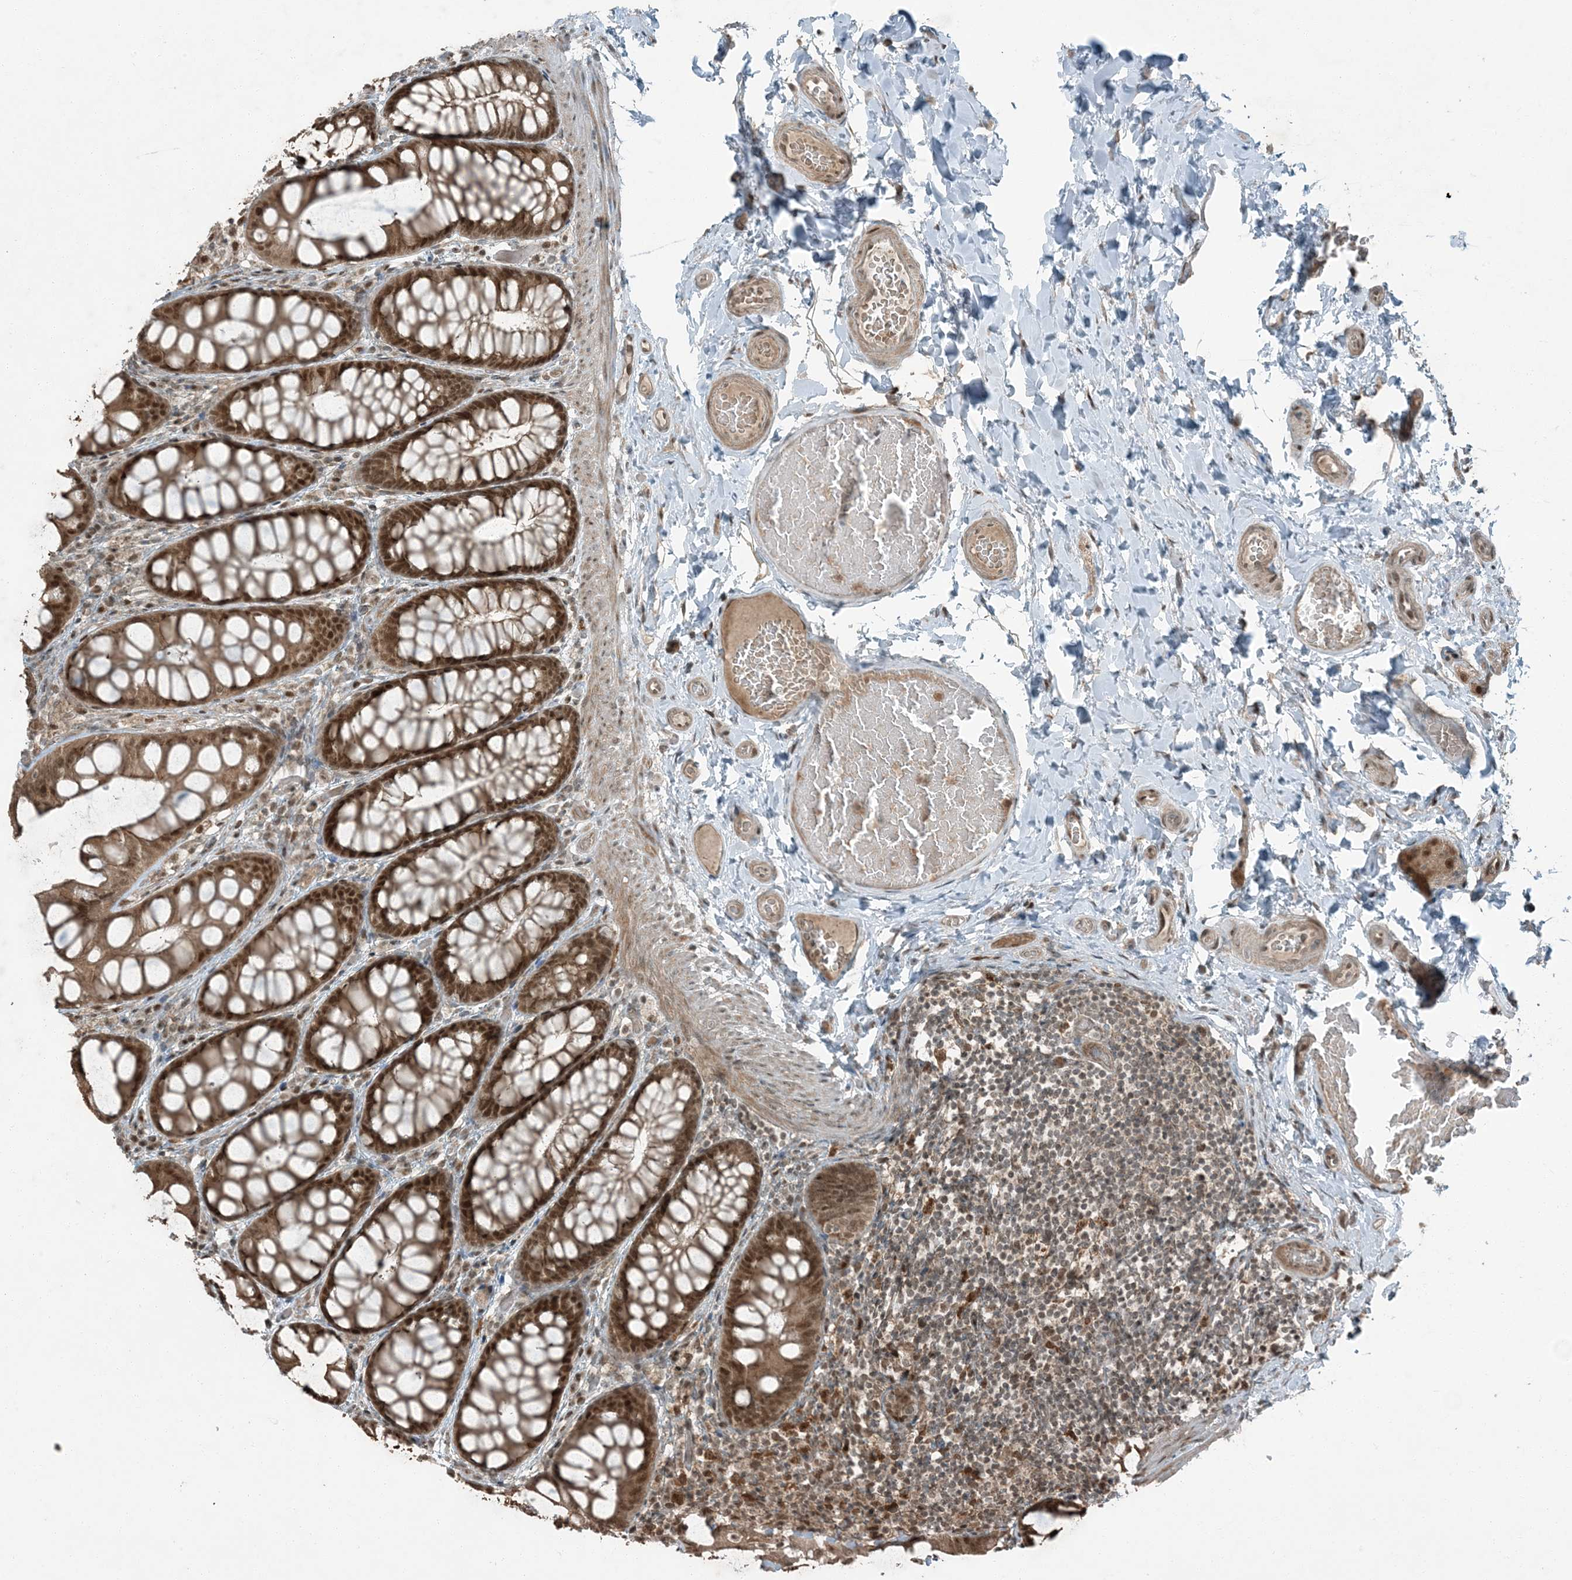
{"staining": {"intensity": "moderate", "quantity": ">75%", "location": "cytoplasmic/membranous,nuclear"}, "tissue": "colon", "cell_type": "Endothelial cells", "image_type": "normal", "snomed": [{"axis": "morphology", "description": "Normal tissue, NOS"}, {"axis": "topography", "description": "Colon"}], "caption": "Moderate cytoplasmic/membranous,nuclear positivity is appreciated in about >75% of endothelial cells in unremarkable colon. Using DAB (3,3'-diaminobenzidine) (brown) and hematoxylin (blue) stains, captured at high magnification using brightfield microscopy.", "gene": "TRAPPC12", "patient": {"sex": "male", "age": 47}}